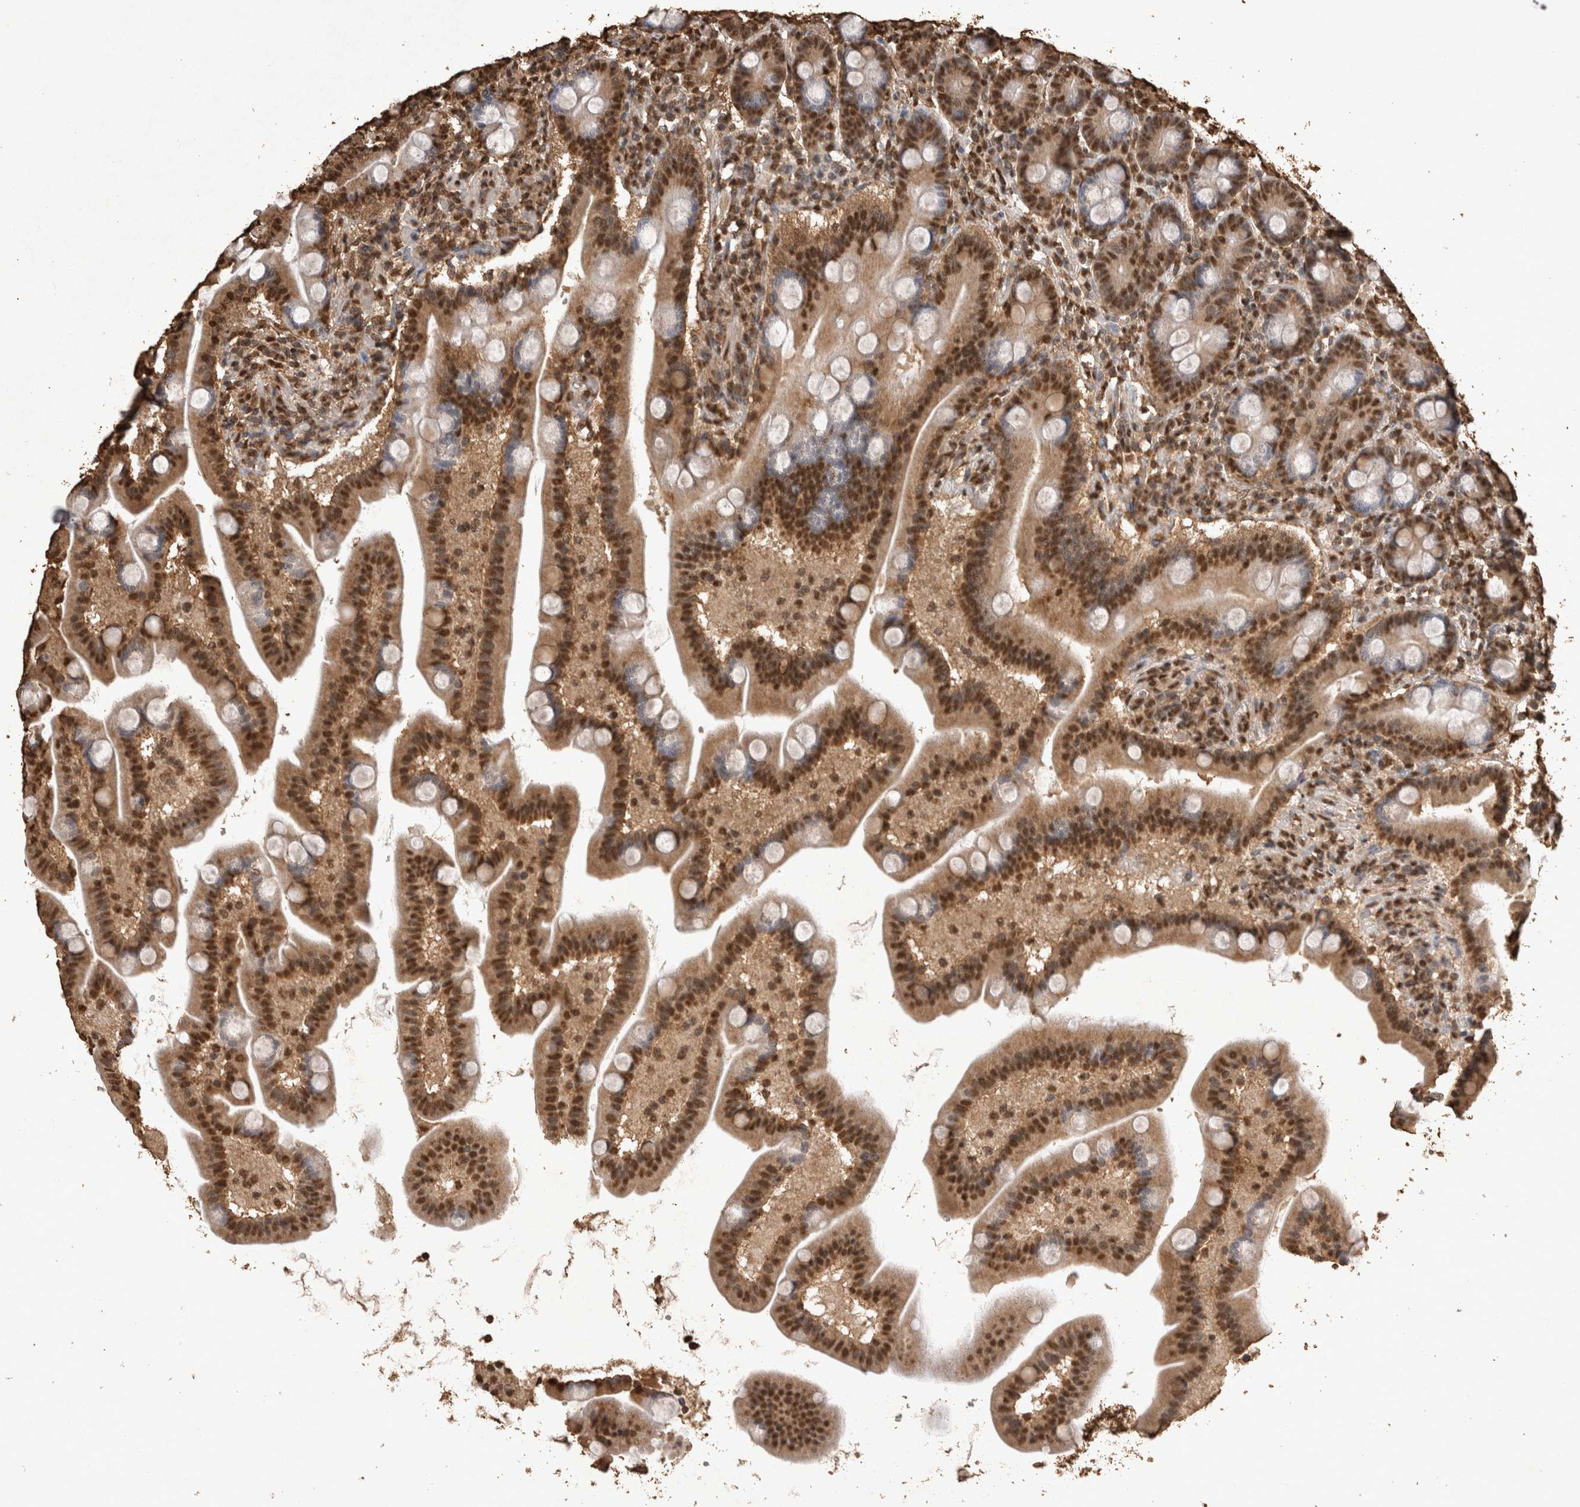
{"staining": {"intensity": "strong", "quantity": ">75%", "location": "cytoplasmic/membranous,nuclear"}, "tissue": "duodenum", "cell_type": "Glandular cells", "image_type": "normal", "snomed": [{"axis": "morphology", "description": "Normal tissue, NOS"}, {"axis": "topography", "description": "Duodenum"}], "caption": "Brown immunohistochemical staining in normal duodenum reveals strong cytoplasmic/membranous,nuclear staining in about >75% of glandular cells. Immunohistochemistry stains the protein of interest in brown and the nuclei are stained blue.", "gene": "OAS2", "patient": {"sex": "male", "age": 54}}